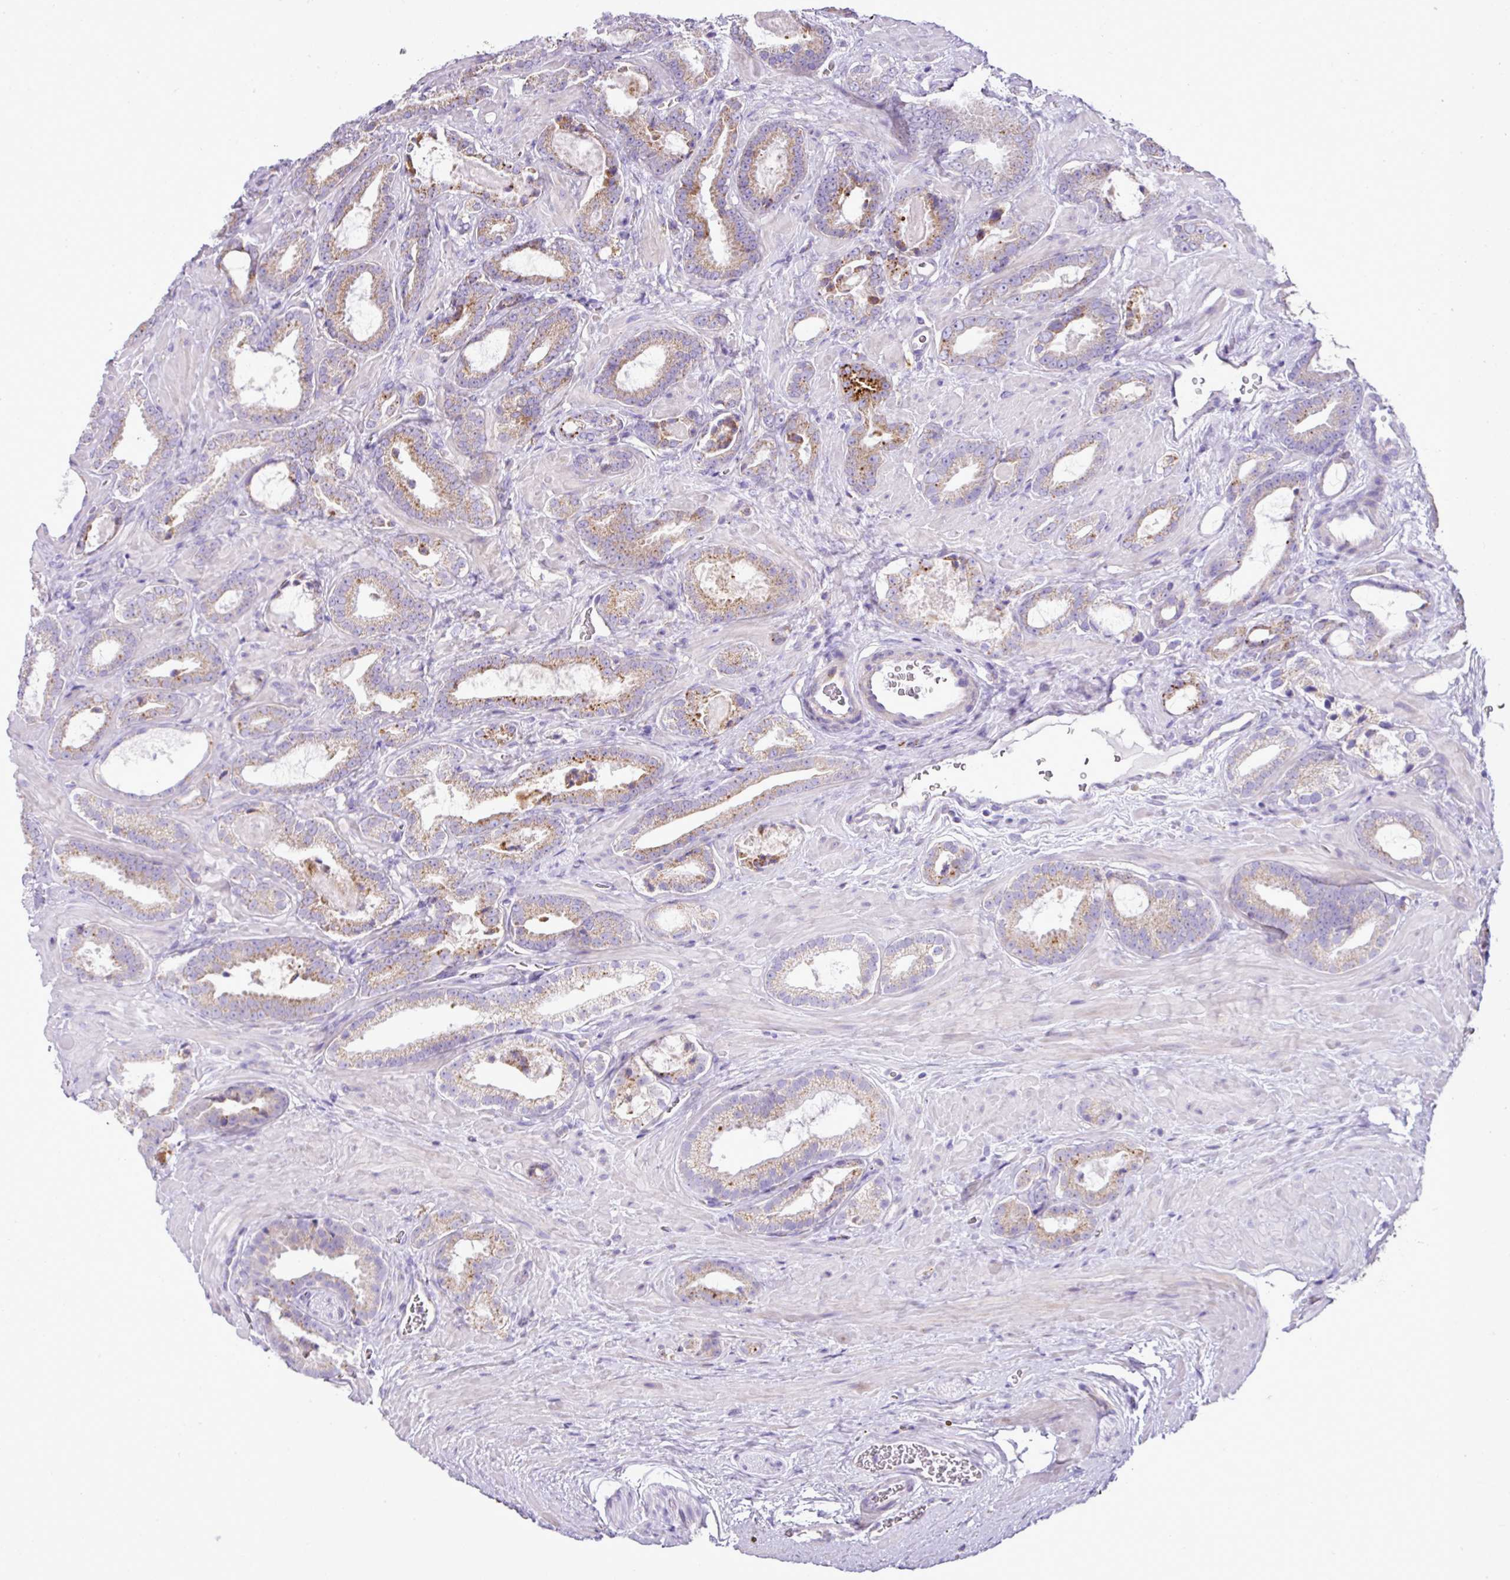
{"staining": {"intensity": "moderate", "quantity": "25%-75%", "location": "cytoplasmic/membranous"}, "tissue": "prostate cancer", "cell_type": "Tumor cells", "image_type": "cancer", "snomed": [{"axis": "morphology", "description": "Adenocarcinoma, Low grade"}, {"axis": "topography", "description": "Prostate"}], "caption": "Prostate cancer (adenocarcinoma (low-grade)) tissue demonstrates moderate cytoplasmic/membranous staining in about 25%-75% of tumor cells, visualized by immunohistochemistry.", "gene": "PGAP4", "patient": {"sex": "male", "age": 62}}